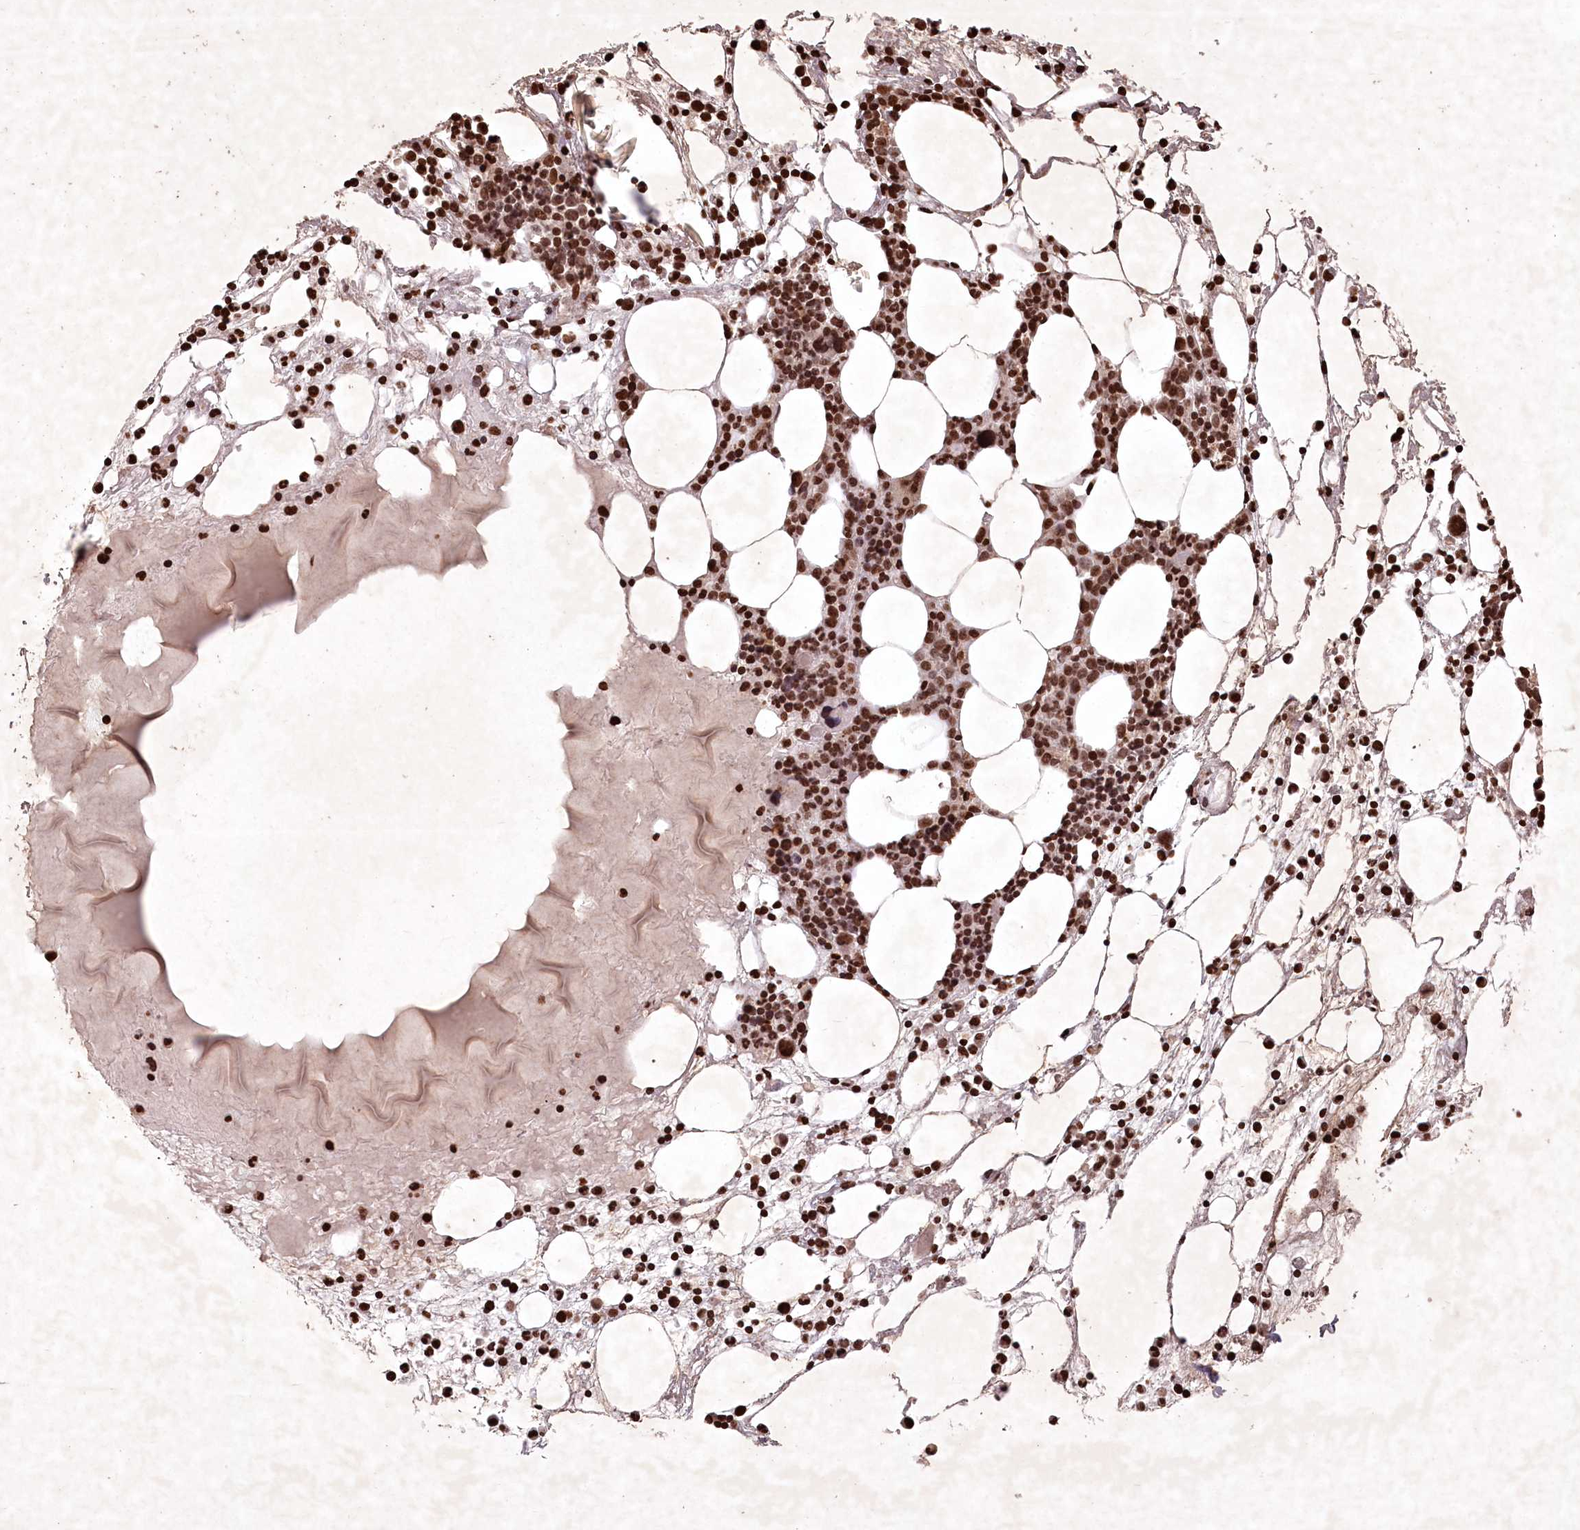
{"staining": {"intensity": "strong", "quantity": ">75%", "location": "nuclear"}, "tissue": "bone marrow", "cell_type": "Hematopoietic cells", "image_type": "normal", "snomed": [{"axis": "morphology", "description": "Normal tissue, NOS"}, {"axis": "topography", "description": "Bone marrow"}], "caption": "Protein expression analysis of normal bone marrow reveals strong nuclear expression in about >75% of hematopoietic cells.", "gene": "CCSER2", "patient": {"sex": "male", "age": 75}}